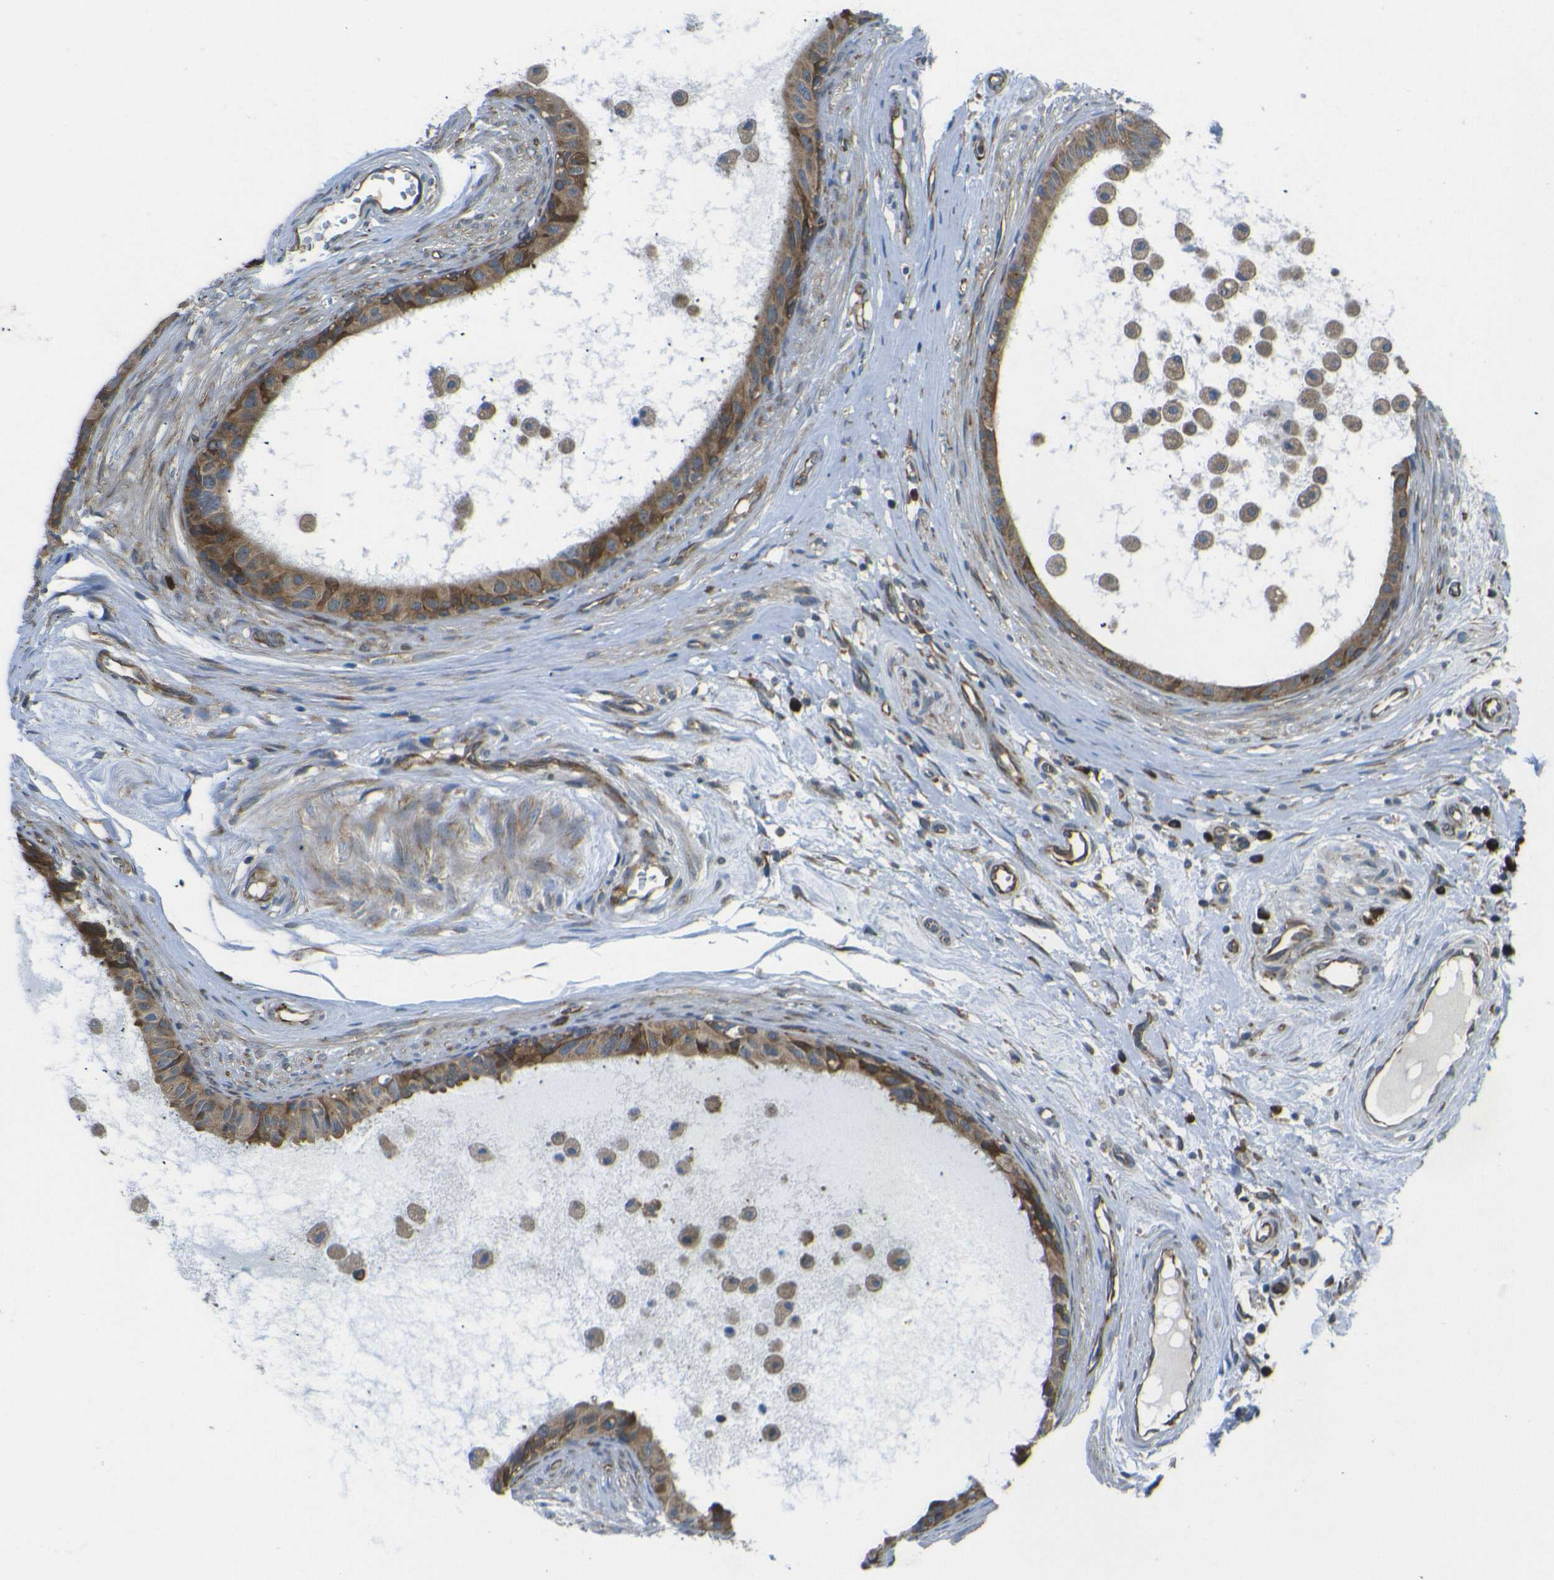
{"staining": {"intensity": "moderate", "quantity": ">75%", "location": "cytoplasmic/membranous"}, "tissue": "epididymis", "cell_type": "Glandular cells", "image_type": "normal", "snomed": [{"axis": "morphology", "description": "Normal tissue, NOS"}, {"axis": "morphology", "description": "Inflammation, NOS"}, {"axis": "topography", "description": "Epididymis"}], "caption": "IHC (DAB) staining of normal human epididymis demonstrates moderate cytoplasmic/membranous protein expression in approximately >75% of glandular cells. The protein of interest is shown in brown color, while the nuclei are stained blue.", "gene": "RPSA", "patient": {"sex": "male", "age": 85}}